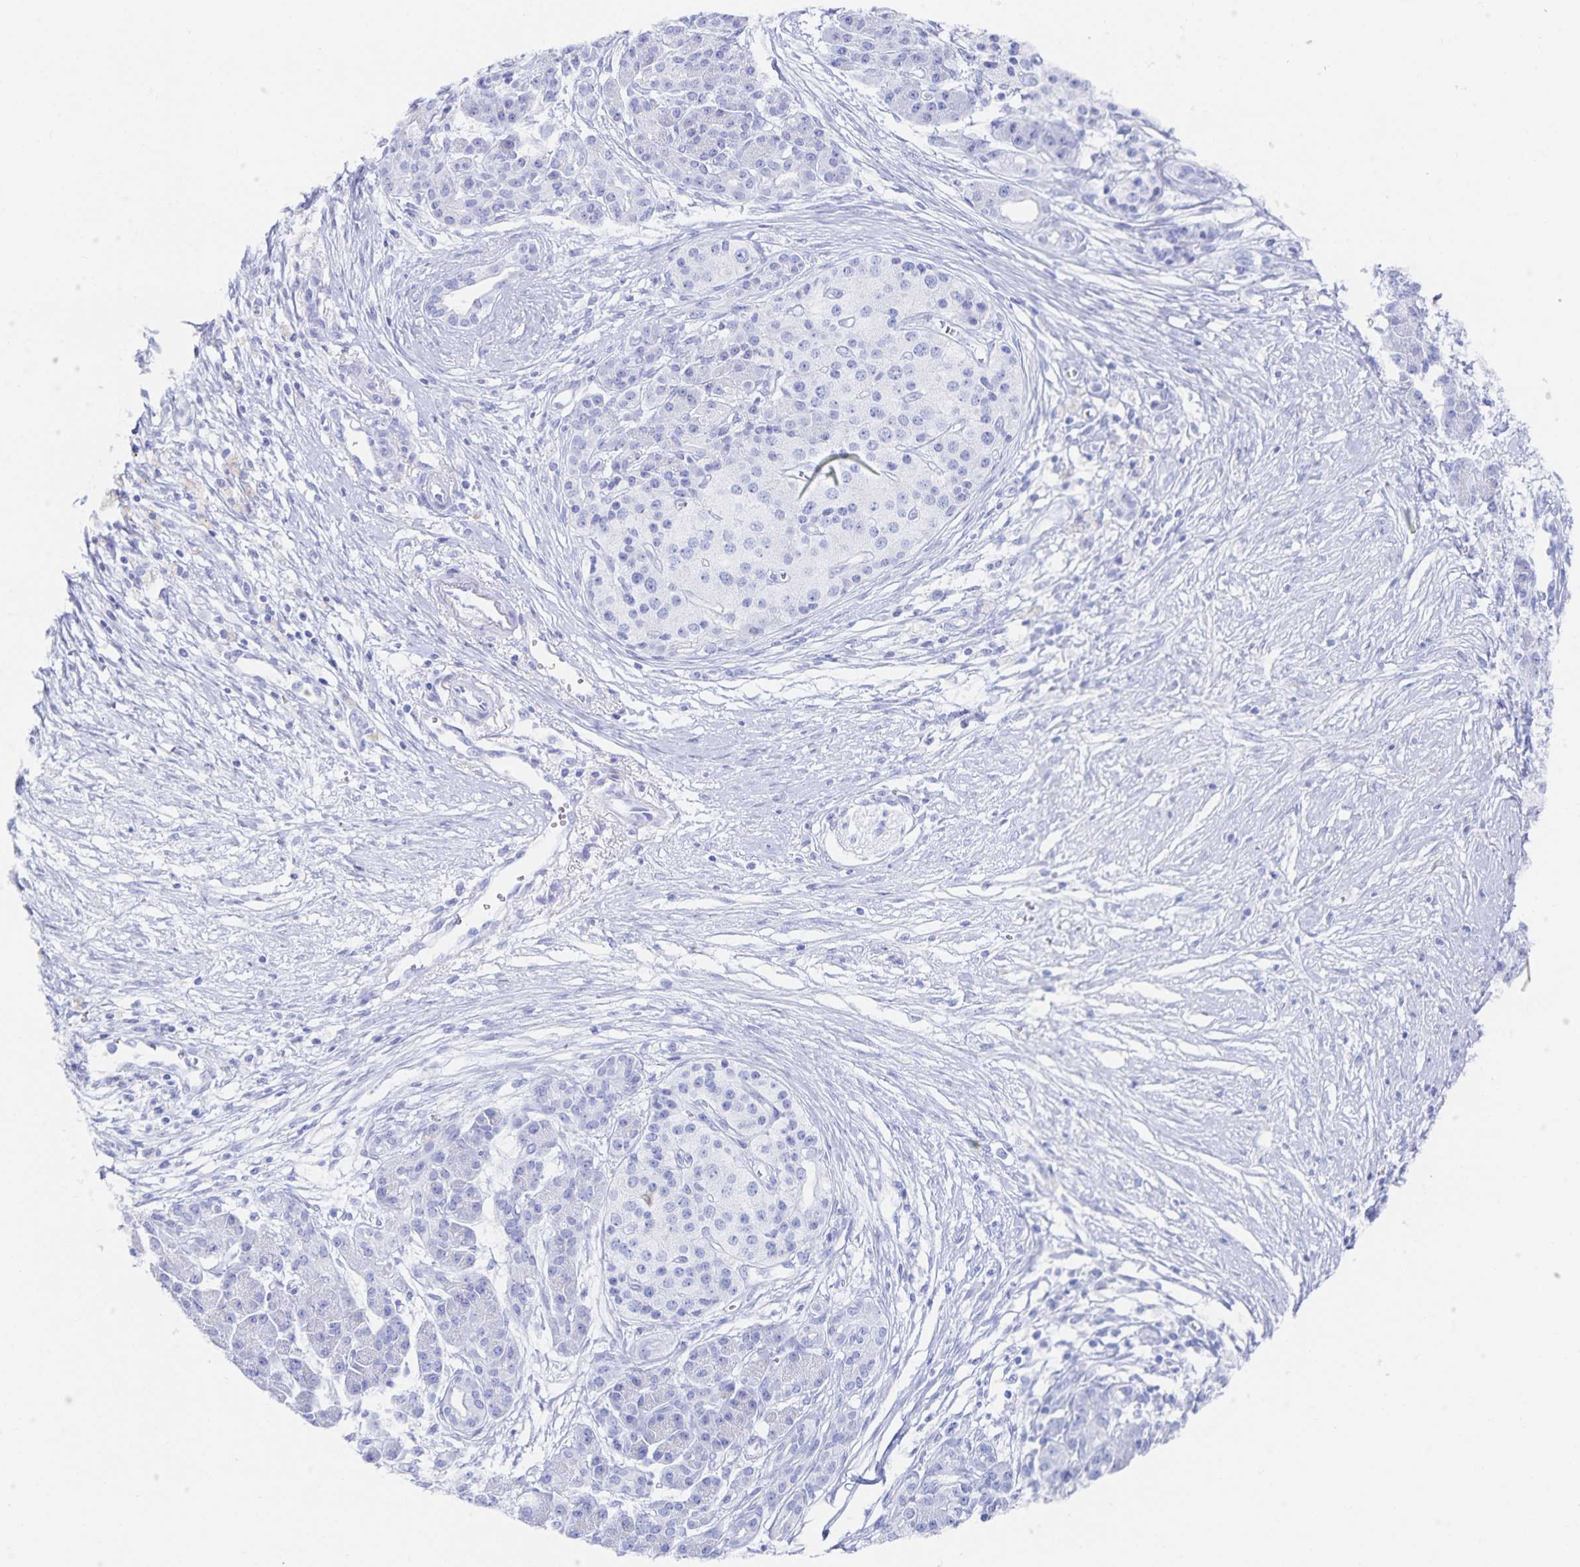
{"staining": {"intensity": "negative", "quantity": "none", "location": "none"}, "tissue": "pancreatic cancer", "cell_type": "Tumor cells", "image_type": "cancer", "snomed": [{"axis": "morphology", "description": "Adenocarcinoma, NOS"}, {"axis": "topography", "description": "Pancreas"}], "caption": "A micrograph of human pancreatic cancer is negative for staining in tumor cells. (IHC, brightfield microscopy, high magnification).", "gene": "SNTN", "patient": {"sex": "female", "age": 47}}